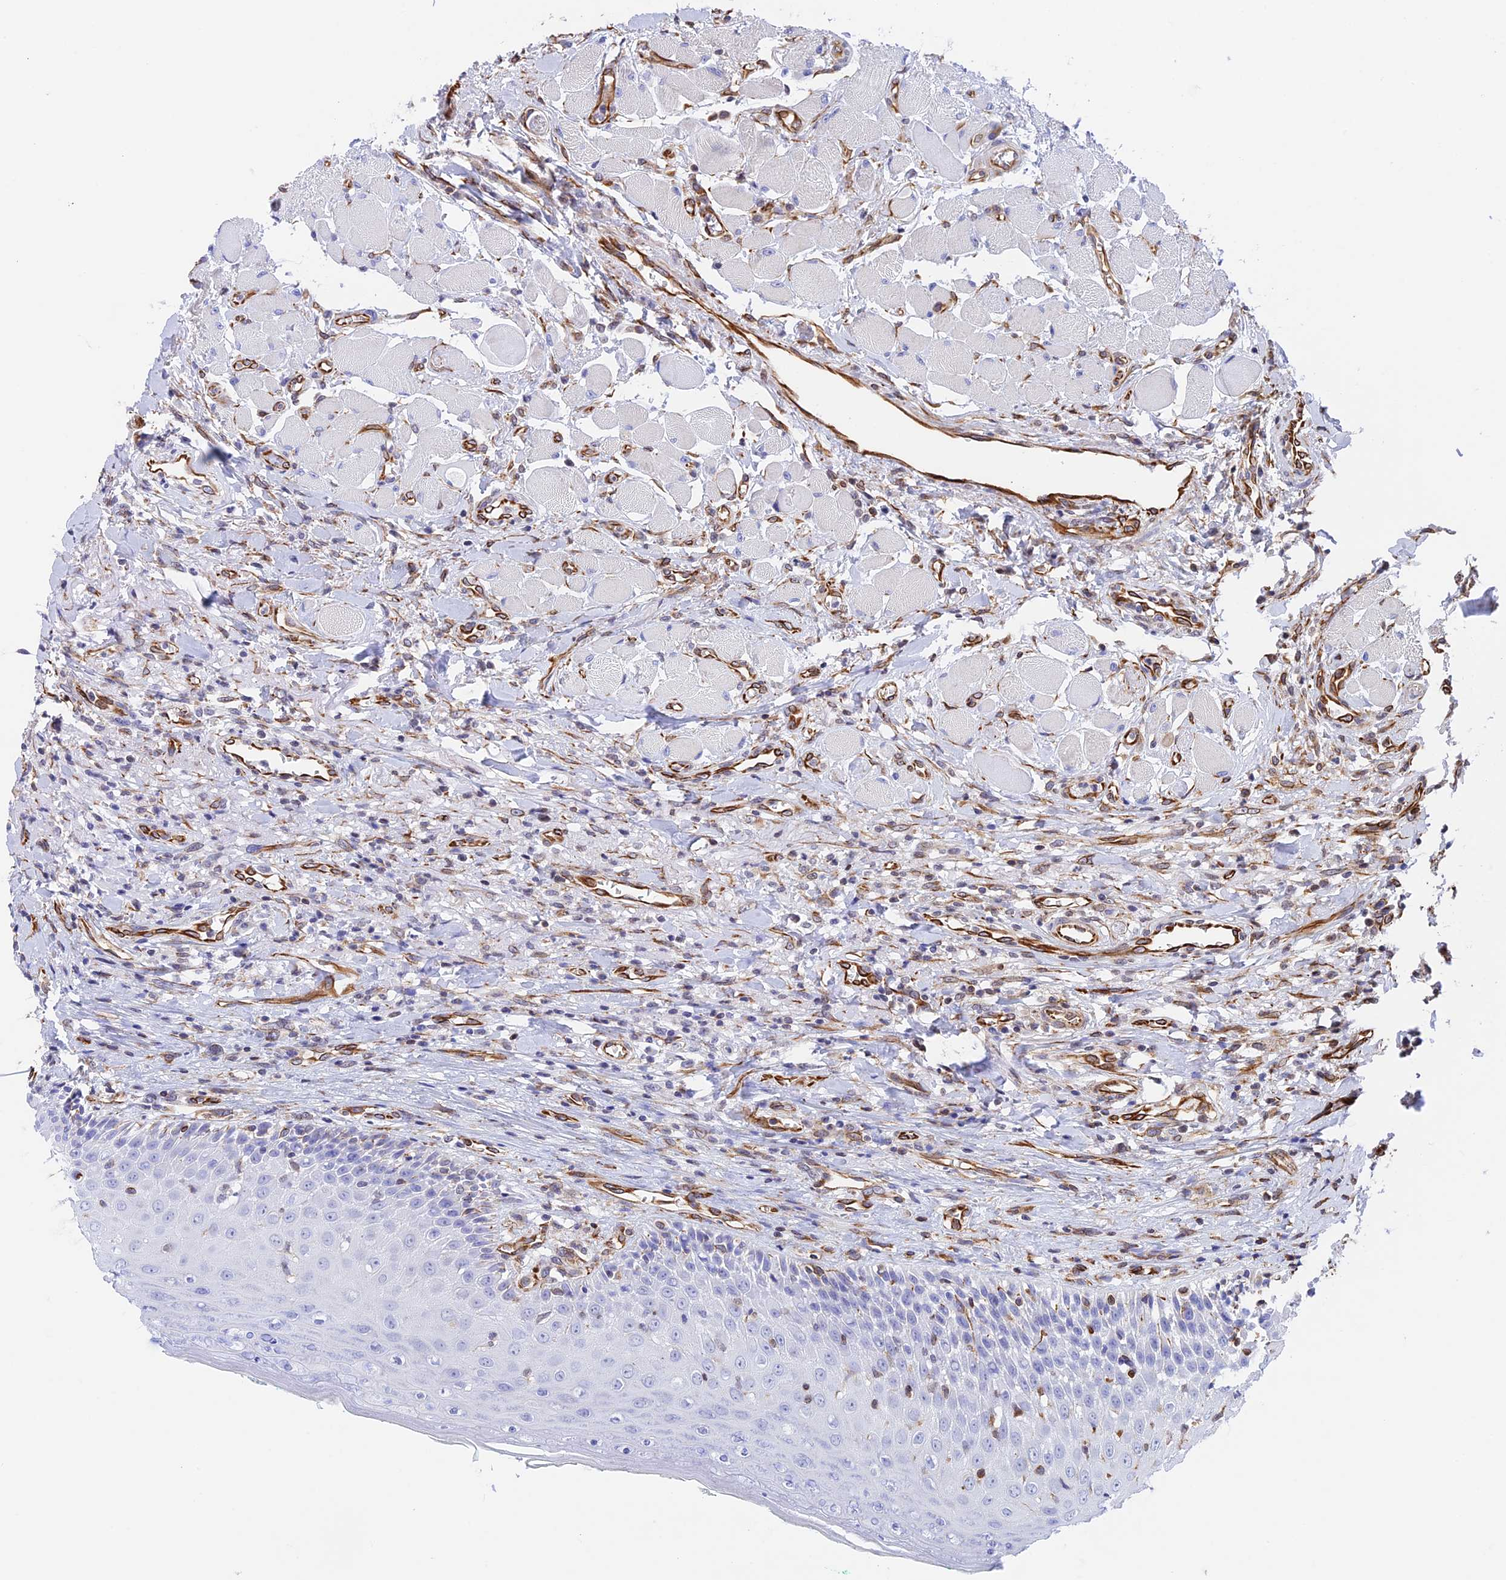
{"staining": {"intensity": "negative", "quantity": "none", "location": "none"}, "tissue": "oral mucosa", "cell_type": "Squamous epithelial cells", "image_type": "normal", "snomed": [{"axis": "morphology", "description": "Normal tissue, NOS"}, {"axis": "topography", "description": "Oral tissue"}], "caption": "Immunohistochemical staining of benign oral mucosa shows no significant expression in squamous epithelial cells. The staining is performed using DAB brown chromogen with nuclei counter-stained in using hematoxylin.", "gene": "ZNF652", "patient": {"sex": "female", "age": 70}}